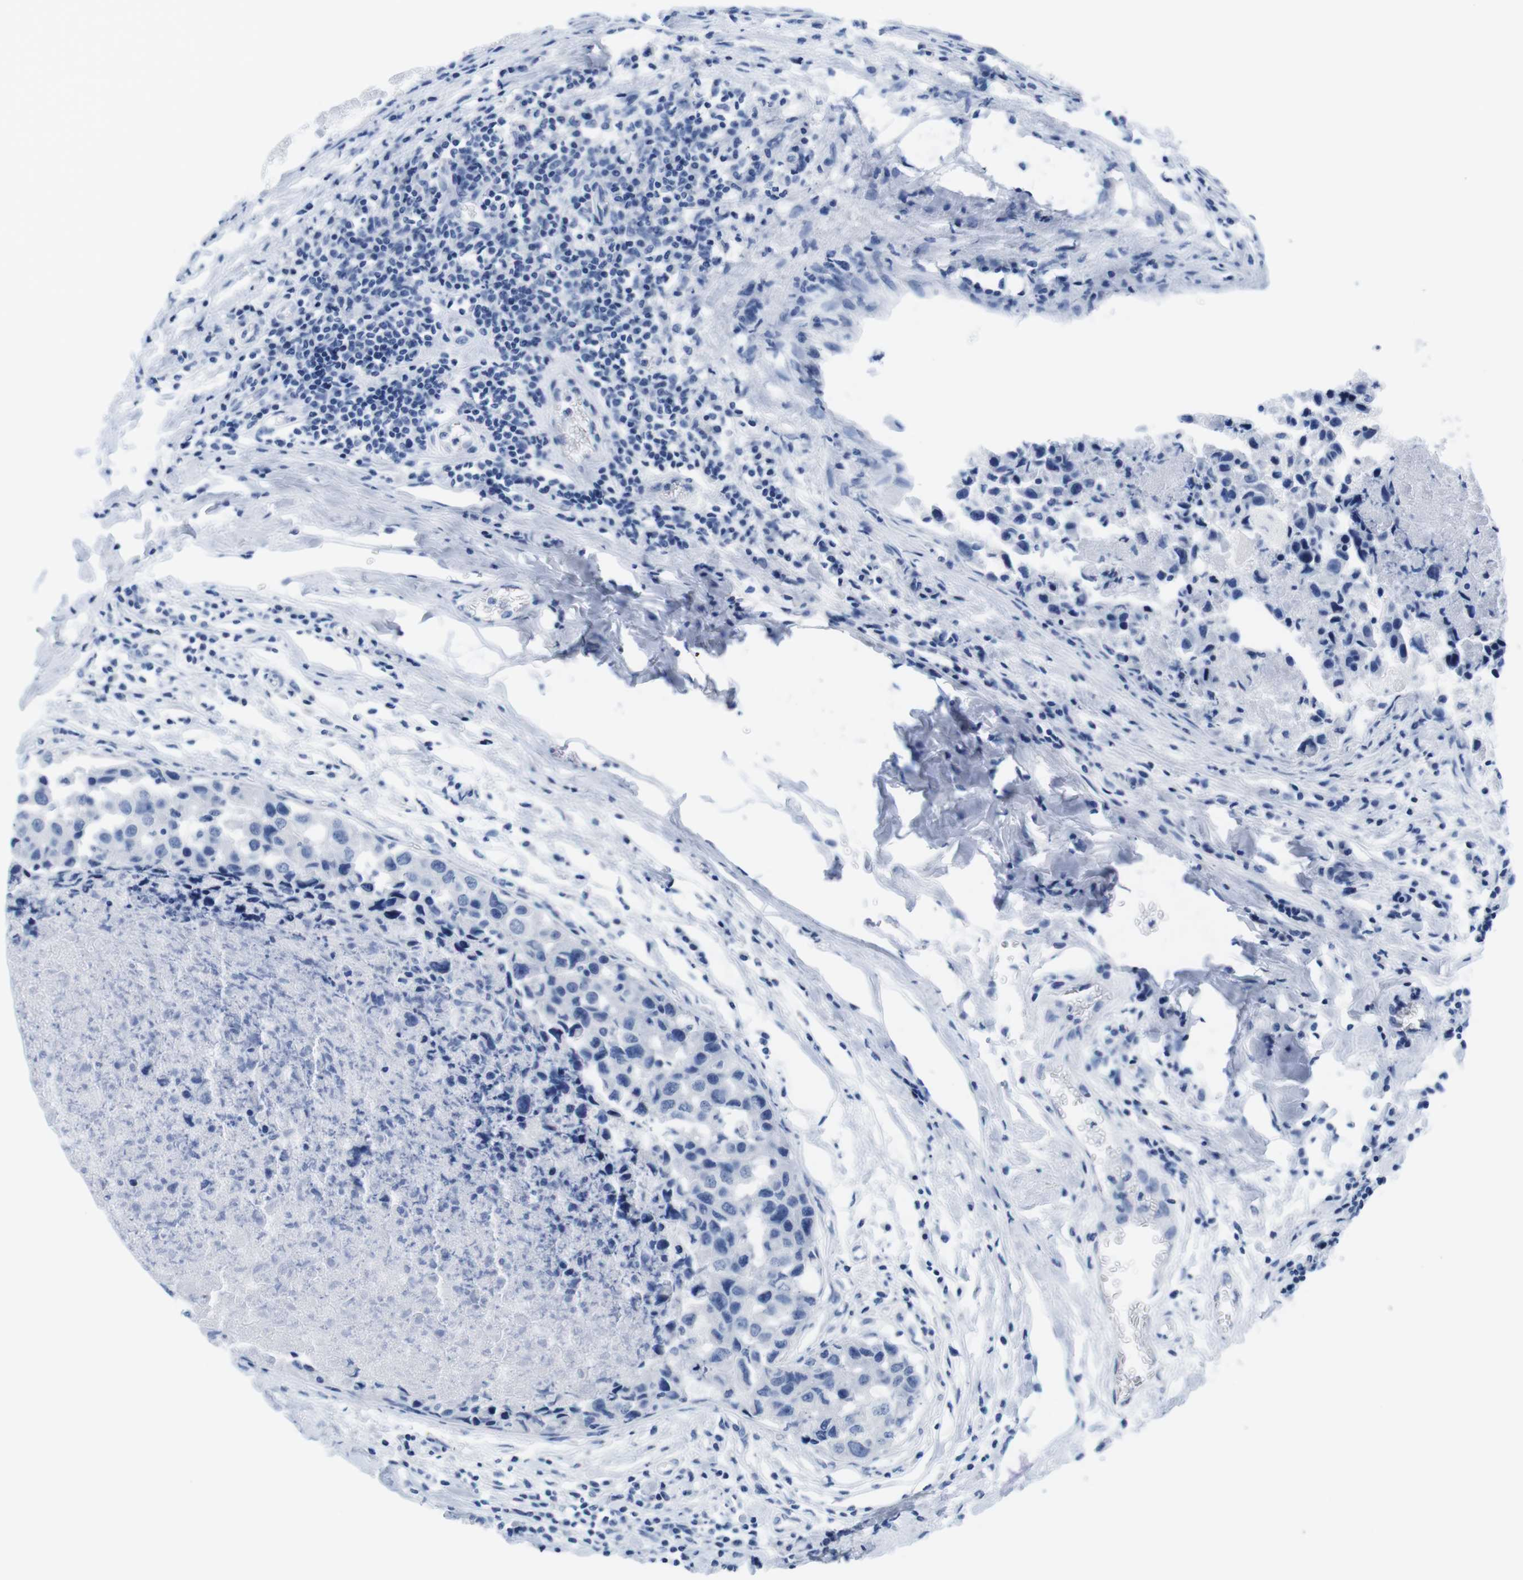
{"staining": {"intensity": "negative", "quantity": "none", "location": "none"}, "tissue": "breast cancer", "cell_type": "Tumor cells", "image_type": "cancer", "snomed": [{"axis": "morphology", "description": "Duct carcinoma"}, {"axis": "topography", "description": "Breast"}], "caption": "Immunohistochemistry (IHC) photomicrograph of neoplastic tissue: breast intraductal carcinoma stained with DAB (3,3'-diaminobenzidine) exhibits no significant protein positivity in tumor cells.", "gene": "MAP6", "patient": {"sex": "female", "age": 27}}